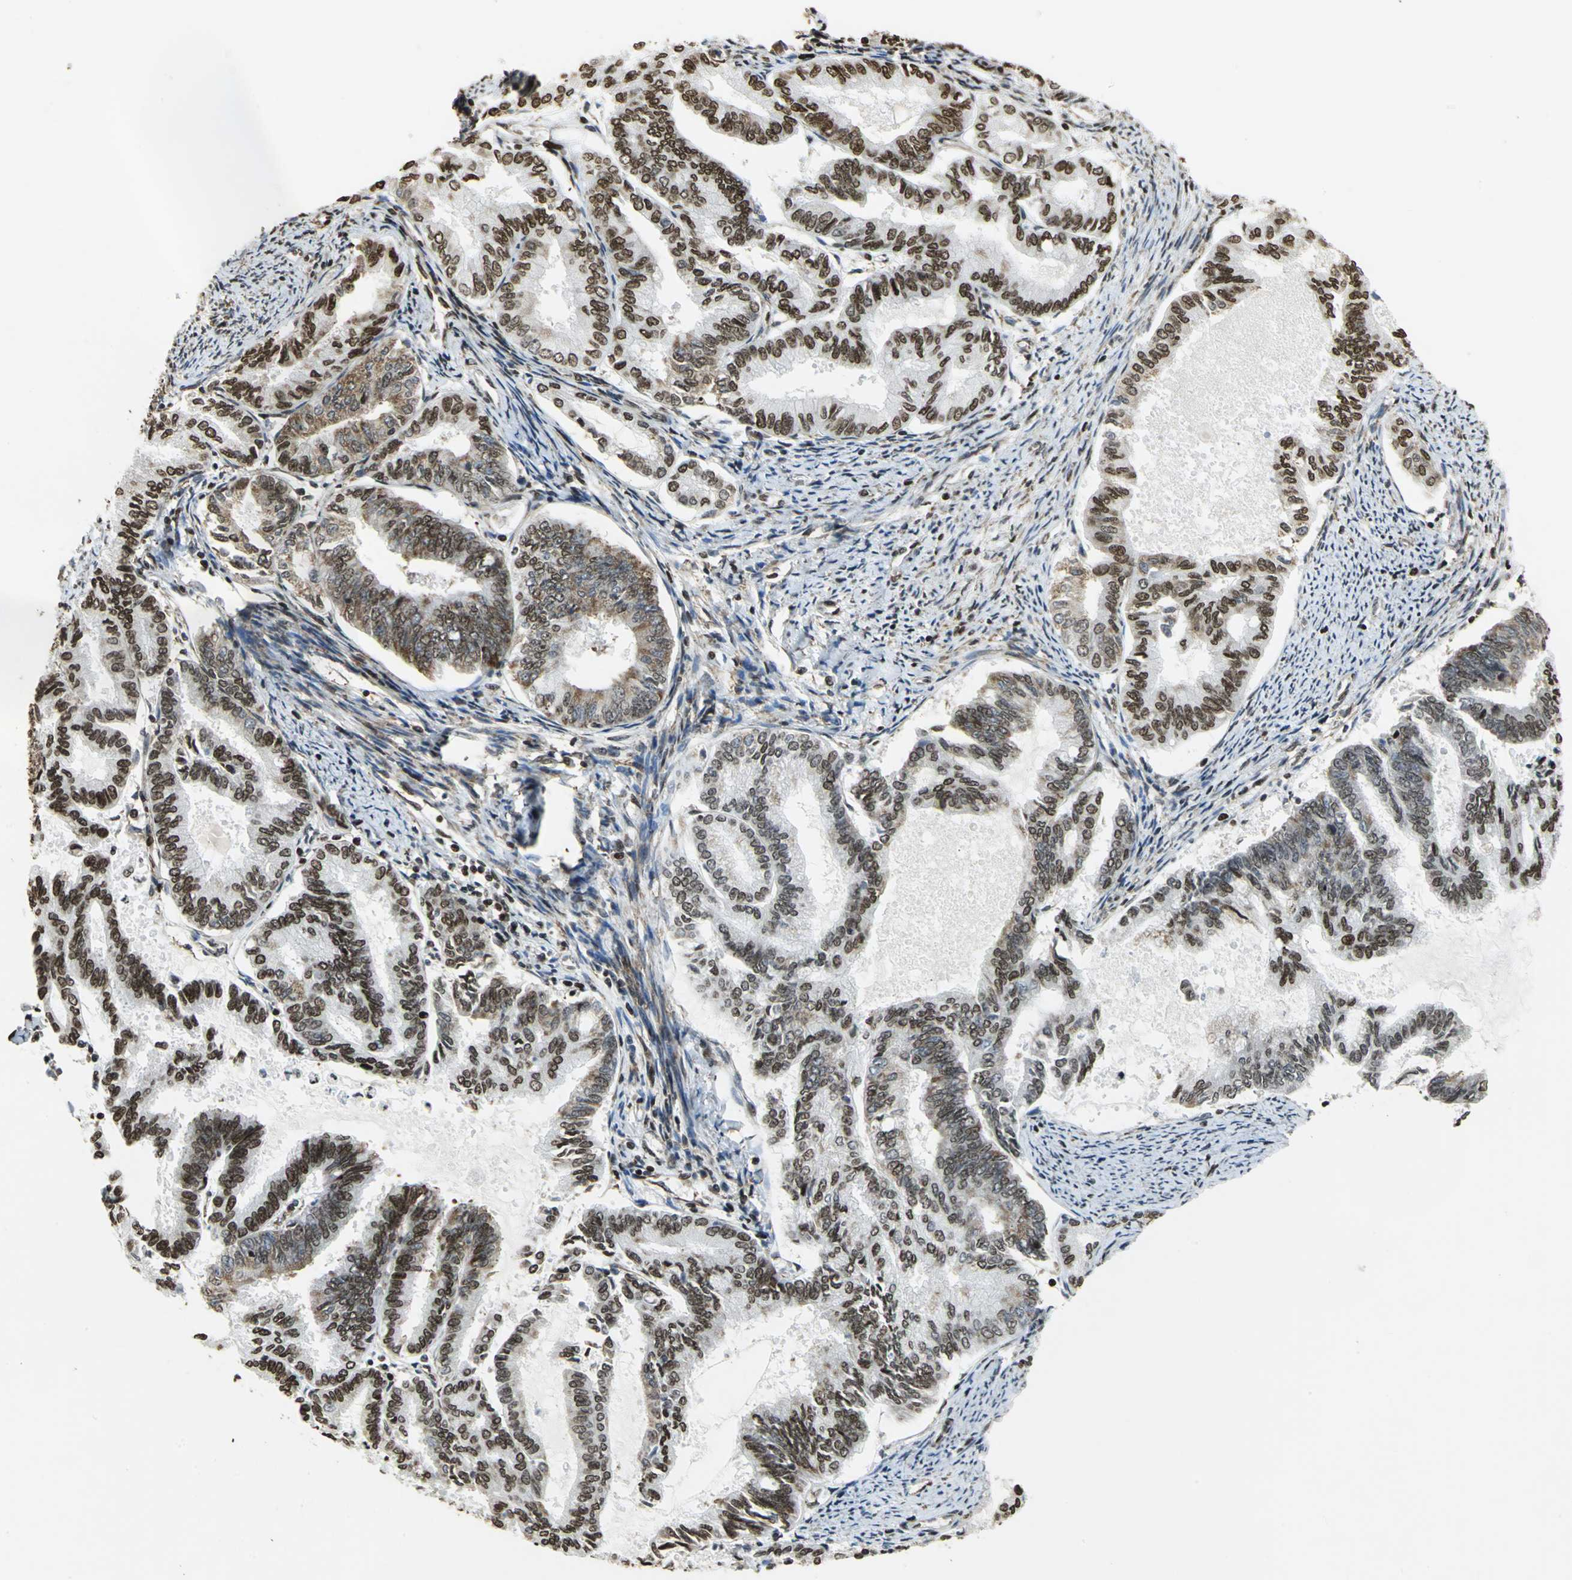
{"staining": {"intensity": "strong", "quantity": ">75%", "location": "nuclear"}, "tissue": "endometrial cancer", "cell_type": "Tumor cells", "image_type": "cancer", "snomed": [{"axis": "morphology", "description": "Adenocarcinoma, NOS"}, {"axis": "topography", "description": "Endometrium"}], "caption": "Immunohistochemical staining of human endometrial cancer (adenocarcinoma) displays high levels of strong nuclear protein expression in approximately >75% of tumor cells.", "gene": "HMGB1", "patient": {"sex": "female", "age": 86}}